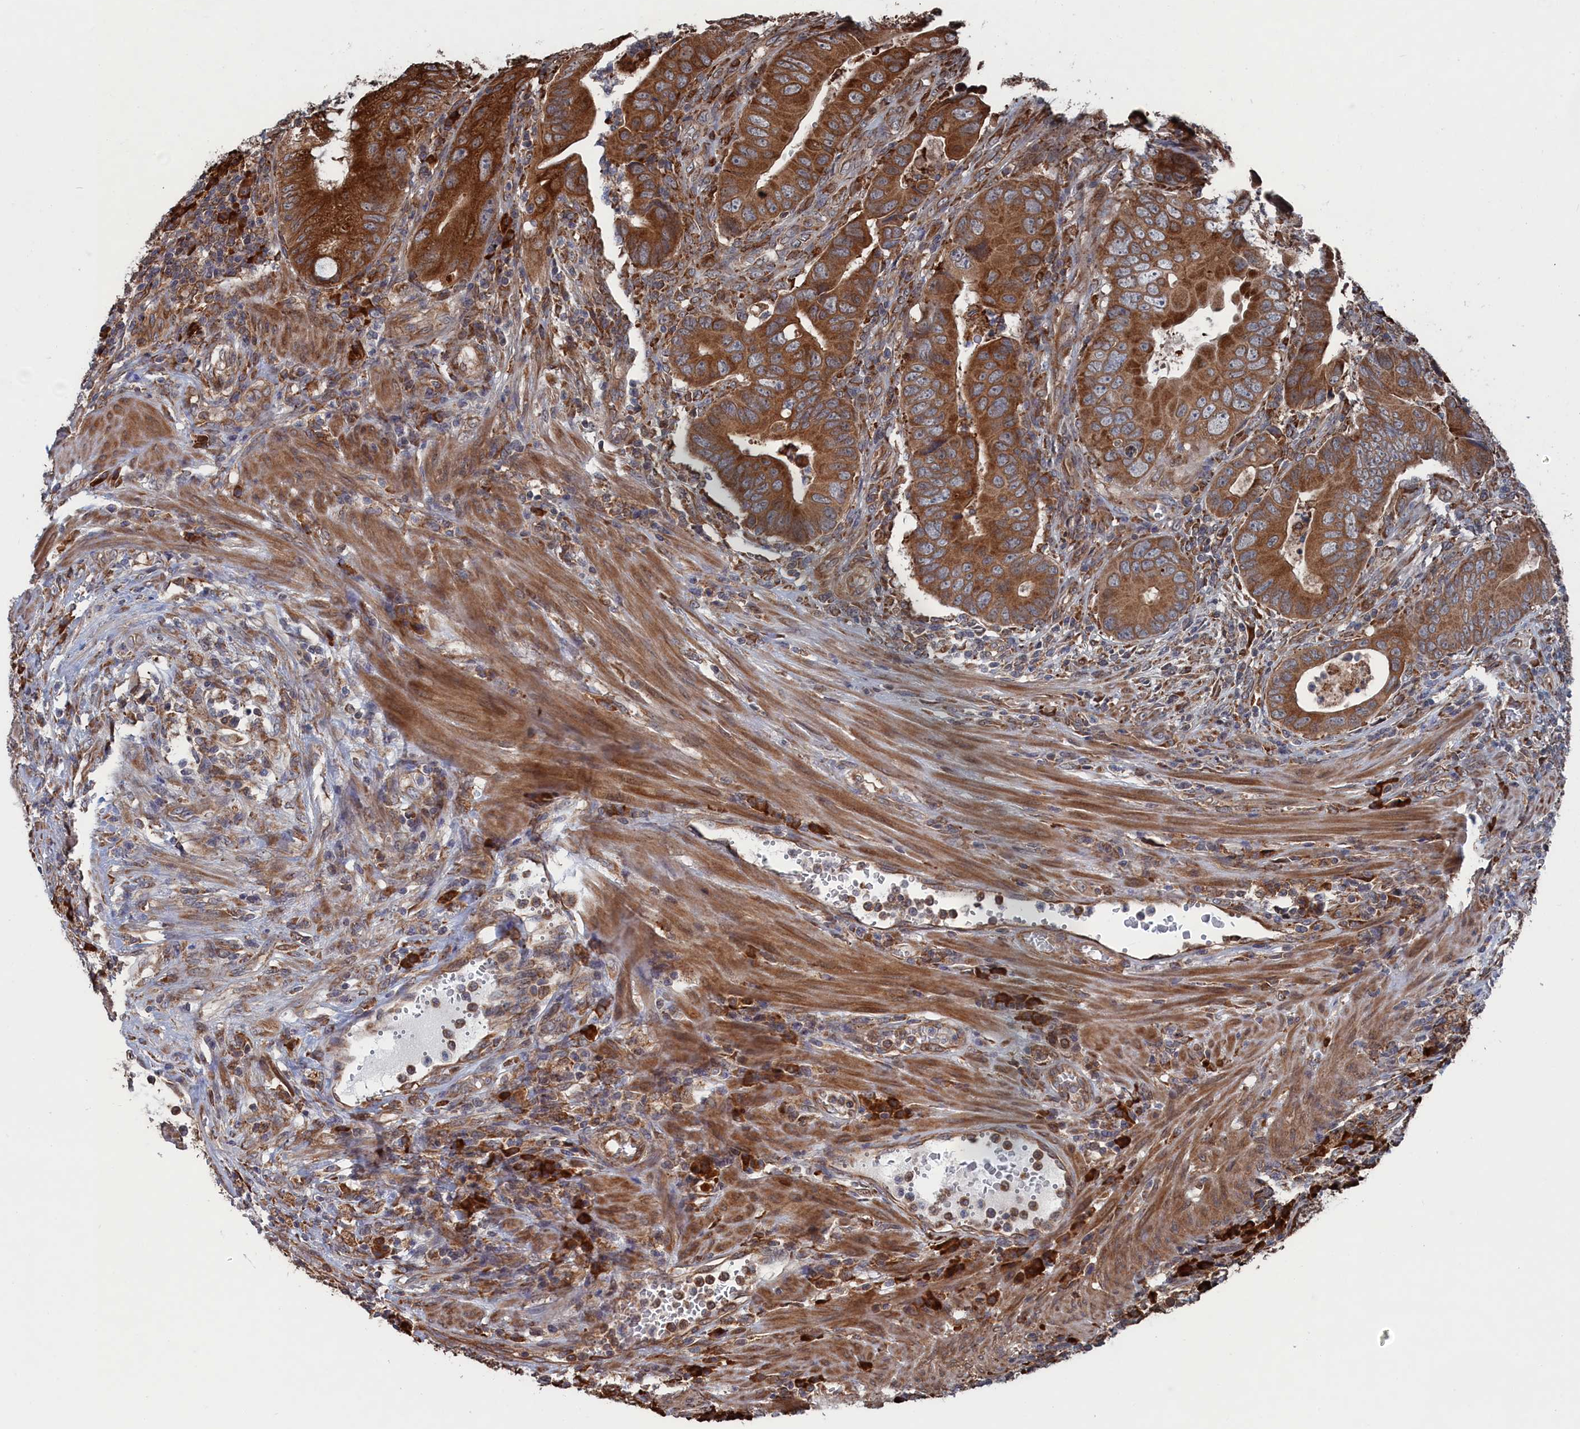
{"staining": {"intensity": "moderate", "quantity": ">75%", "location": "cytoplasmic/membranous"}, "tissue": "colorectal cancer", "cell_type": "Tumor cells", "image_type": "cancer", "snomed": [{"axis": "morphology", "description": "Adenocarcinoma, NOS"}, {"axis": "topography", "description": "Rectum"}], "caption": "Colorectal adenocarcinoma was stained to show a protein in brown. There is medium levels of moderate cytoplasmic/membranous staining in approximately >75% of tumor cells. (DAB (3,3'-diaminobenzidine) IHC, brown staining for protein, blue staining for nuclei).", "gene": "BPIFB6", "patient": {"sex": "female", "age": 78}}